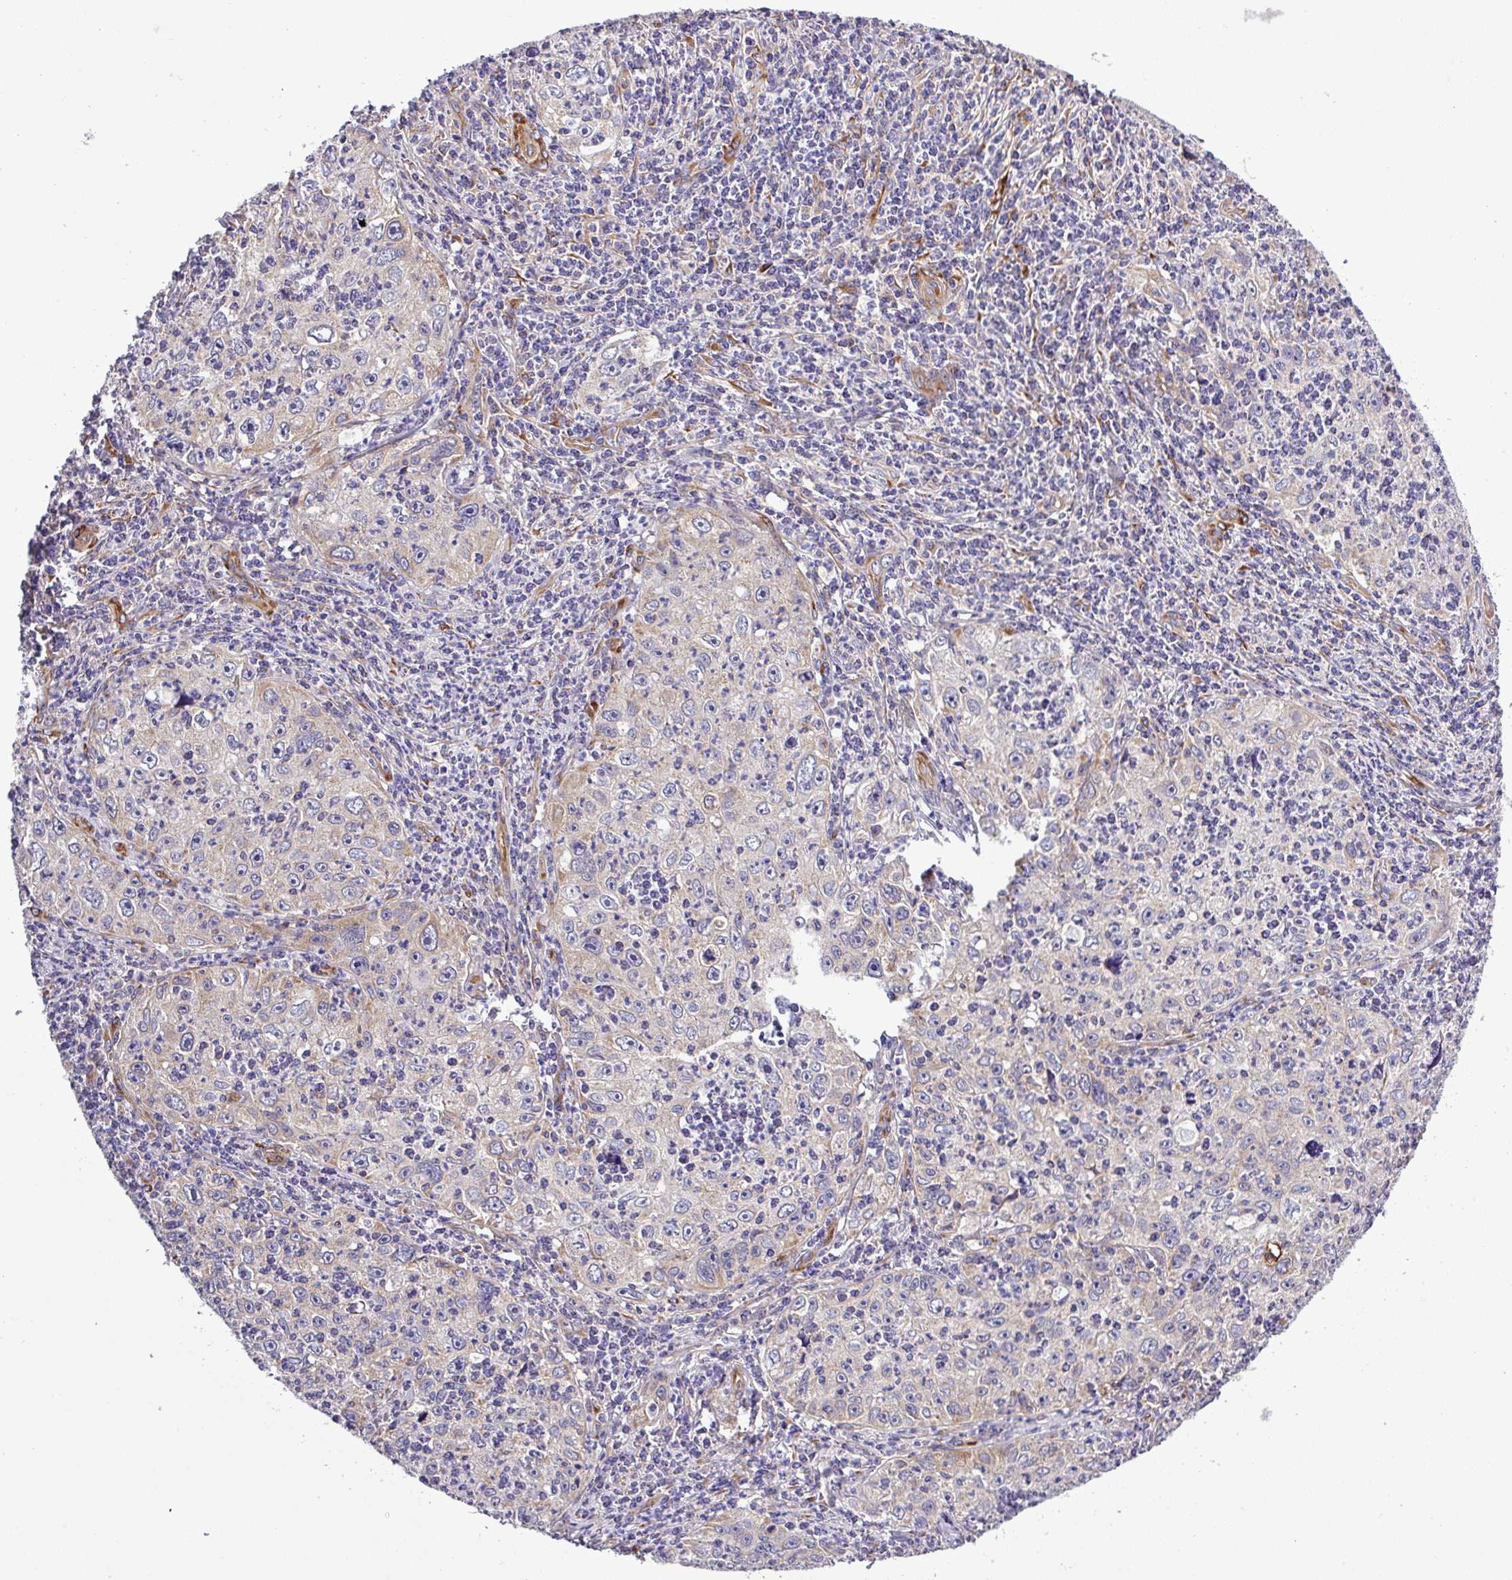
{"staining": {"intensity": "weak", "quantity": "<25%", "location": "cytoplasmic/membranous"}, "tissue": "cervical cancer", "cell_type": "Tumor cells", "image_type": "cancer", "snomed": [{"axis": "morphology", "description": "Squamous cell carcinoma, NOS"}, {"axis": "topography", "description": "Cervix"}], "caption": "Cervical cancer (squamous cell carcinoma) was stained to show a protein in brown. There is no significant positivity in tumor cells. (DAB (3,3'-diaminobenzidine) immunohistochemistry (IHC) visualized using brightfield microscopy, high magnification).", "gene": "CWH43", "patient": {"sex": "female", "age": 30}}